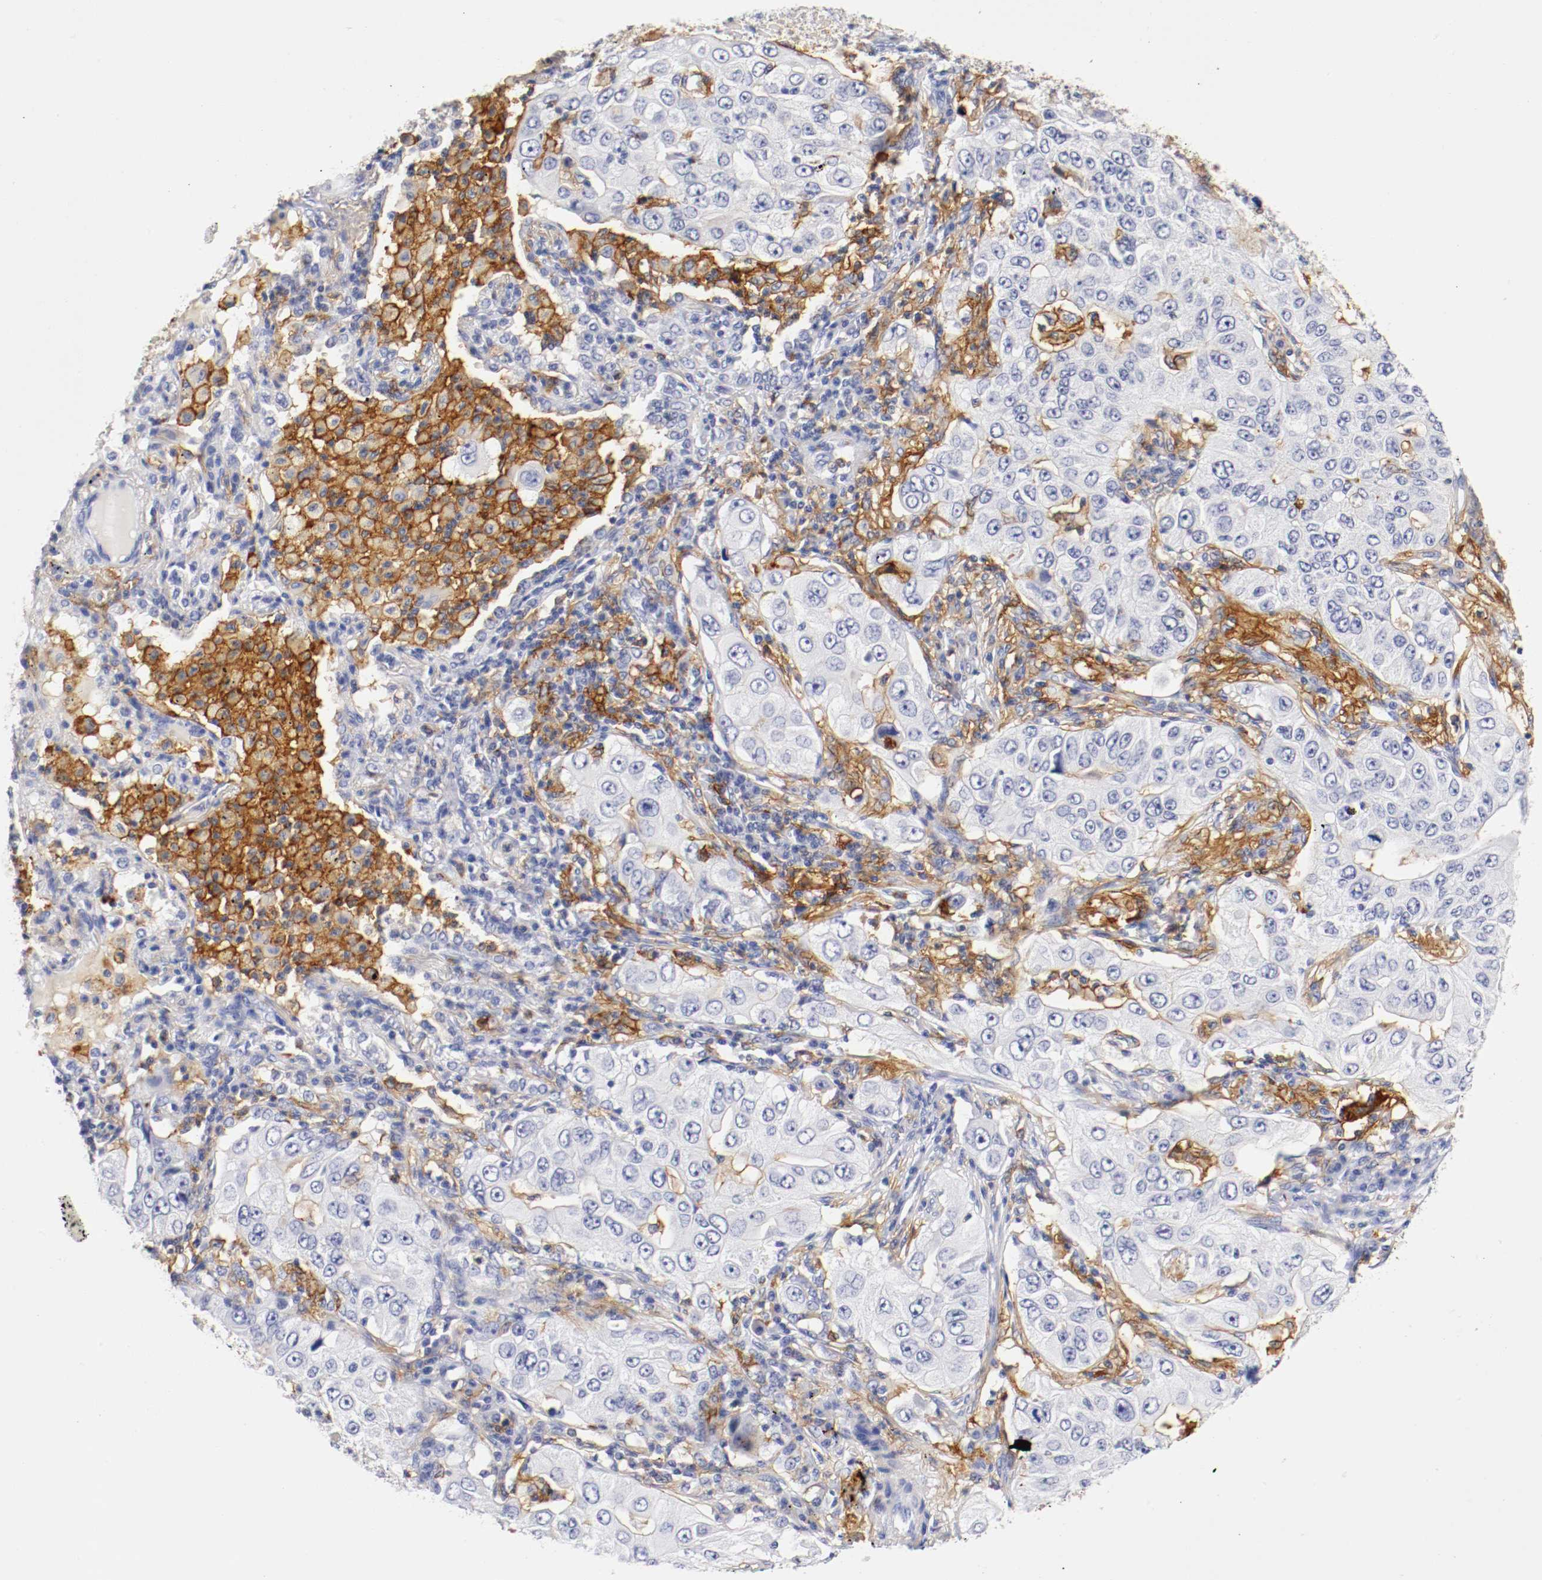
{"staining": {"intensity": "negative", "quantity": "none", "location": "none"}, "tissue": "lung cancer", "cell_type": "Tumor cells", "image_type": "cancer", "snomed": [{"axis": "morphology", "description": "Adenocarcinoma, NOS"}, {"axis": "topography", "description": "Lung"}], "caption": "Human lung cancer (adenocarcinoma) stained for a protein using IHC reveals no expression in tumor cells.", "gene": "ITGAX", "patient": {"sex": "male", "age": 84}}